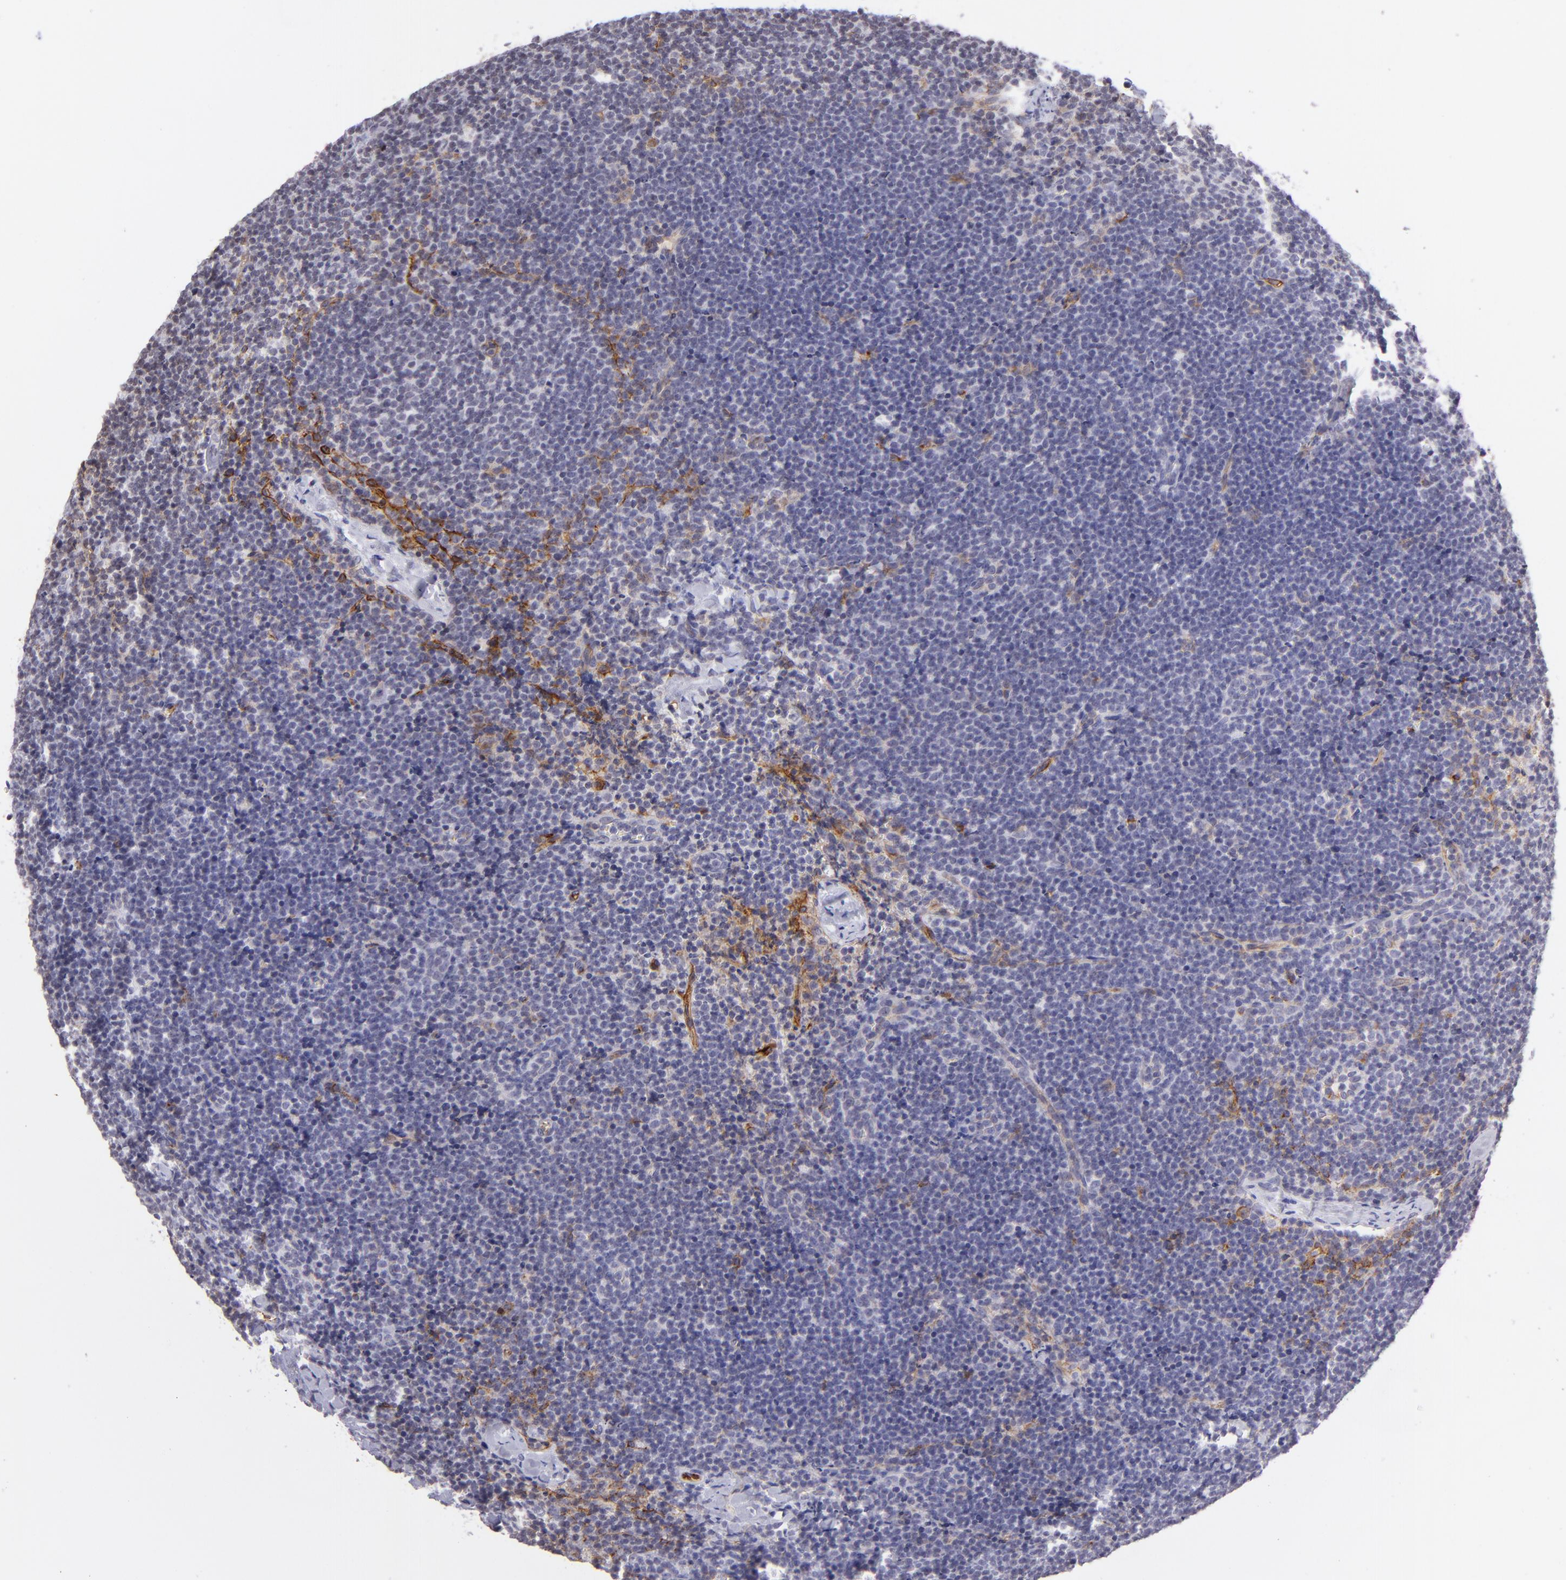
{"staining": {"intensity": "negative", "quantity": "none", "location": "none"}, "tissue": "lymphoma", "cell_type": "Tumor cells", "image_type": "cancer", "snomed": [{"axis": "morphology", "description": "Malignant lymphoma, non-Hodgkin's type, High grade"}, {"axis": "topography", "description": "Lymph node"}], "caption": "High magnification brightfield microscopy of high-grade malignant lymphoma, non-Hodgkin's type stained with DAB (brown) and counterstained with hematoxylin (blue): tumor cells show no significant expression.", "gene": "THBD", "patient": {"sex": "female", "age": 58}}